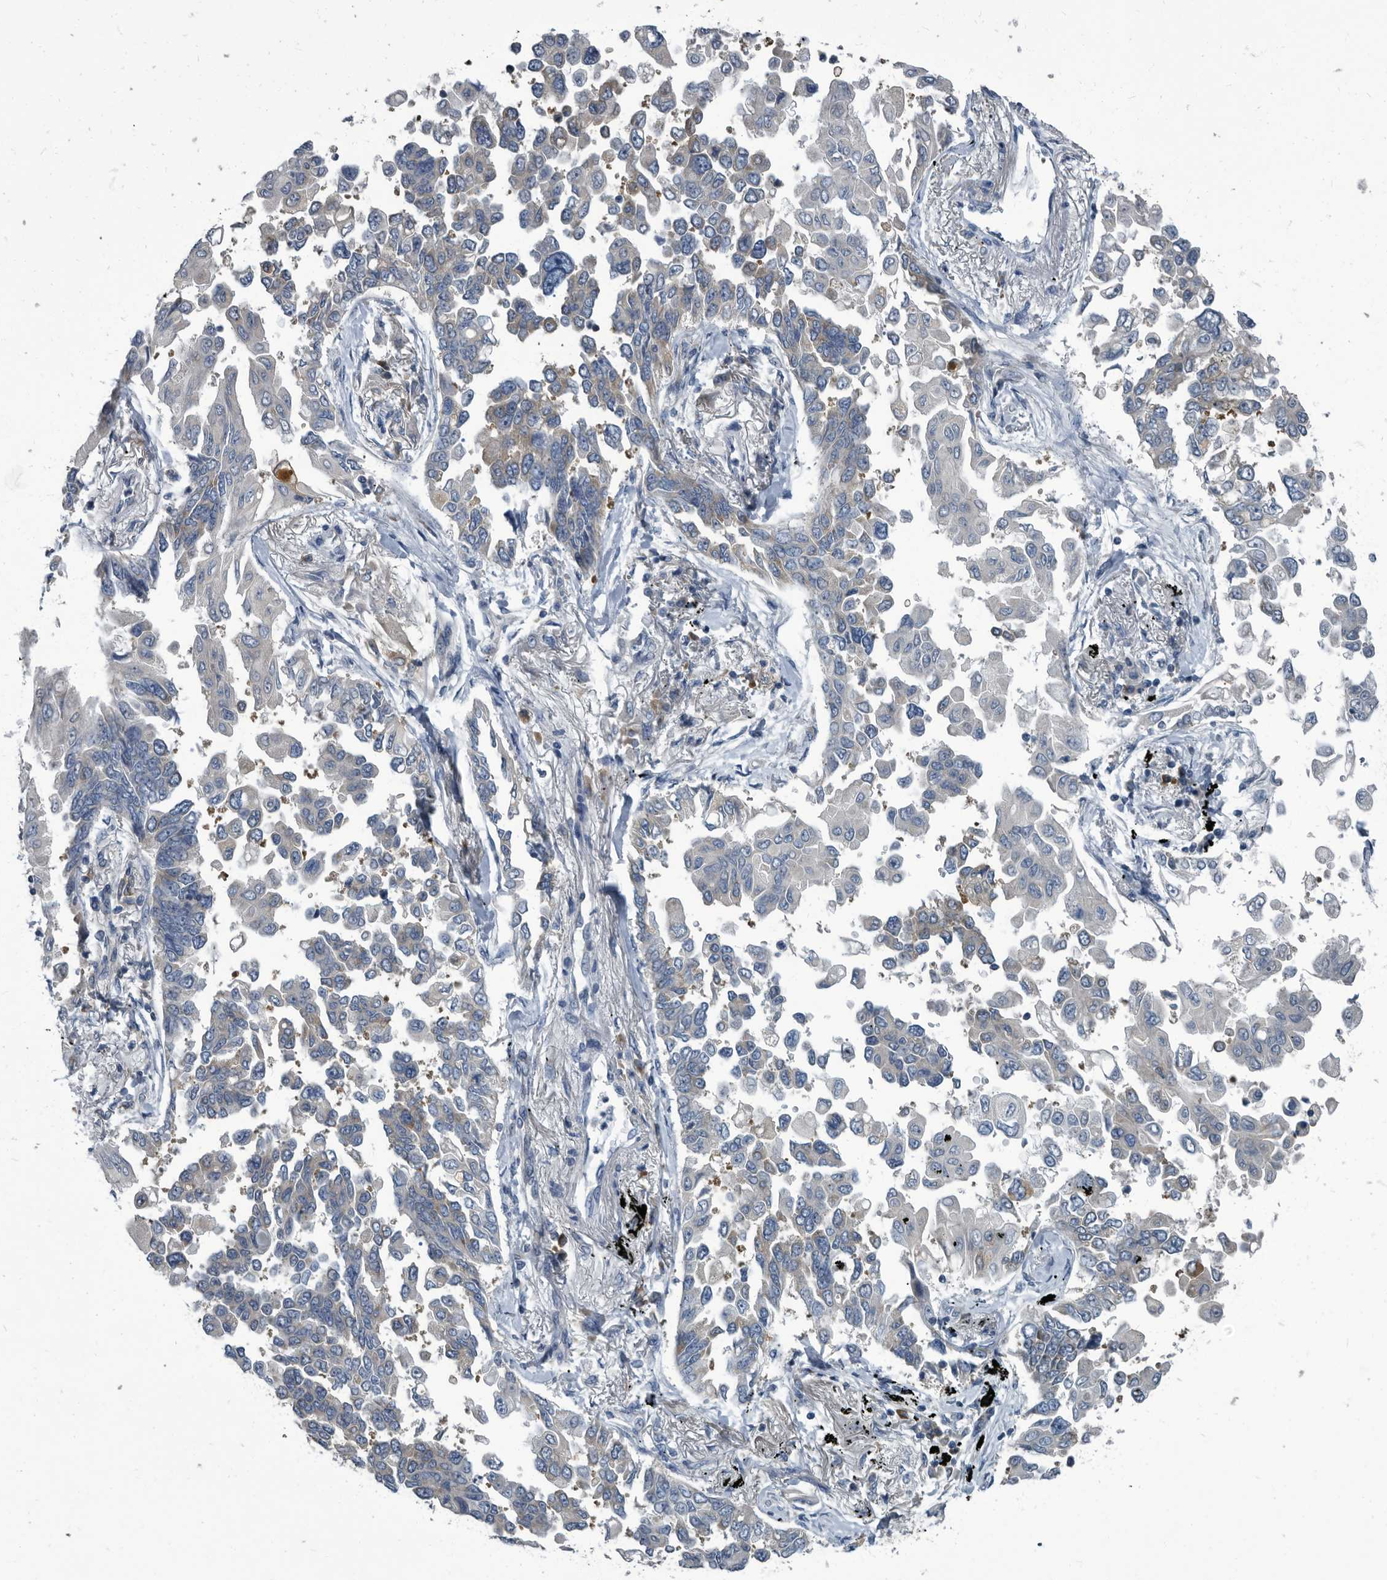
{"staining": {"intensity": "weak", "quantity": "<25%", "location": "cytoplasmic/membranous"}, "tissue": "lung cancer", "cell_type": "Tumor cells", "image_type": "cancer", "snomed": [{"axis": "morphology", "description": "Adenocarcinoma, NOS"}, {"axis": "topography", "description": "Lung"}], "caption": "DAB (3,3'-diaminobenzidine) immunohistochemical staining of human lung cancer (adenocarcinoma) exhibits no significant positivity in tumor cells.", "gene": "CDV3", "patient": {"sex": "female", "age": 67}}